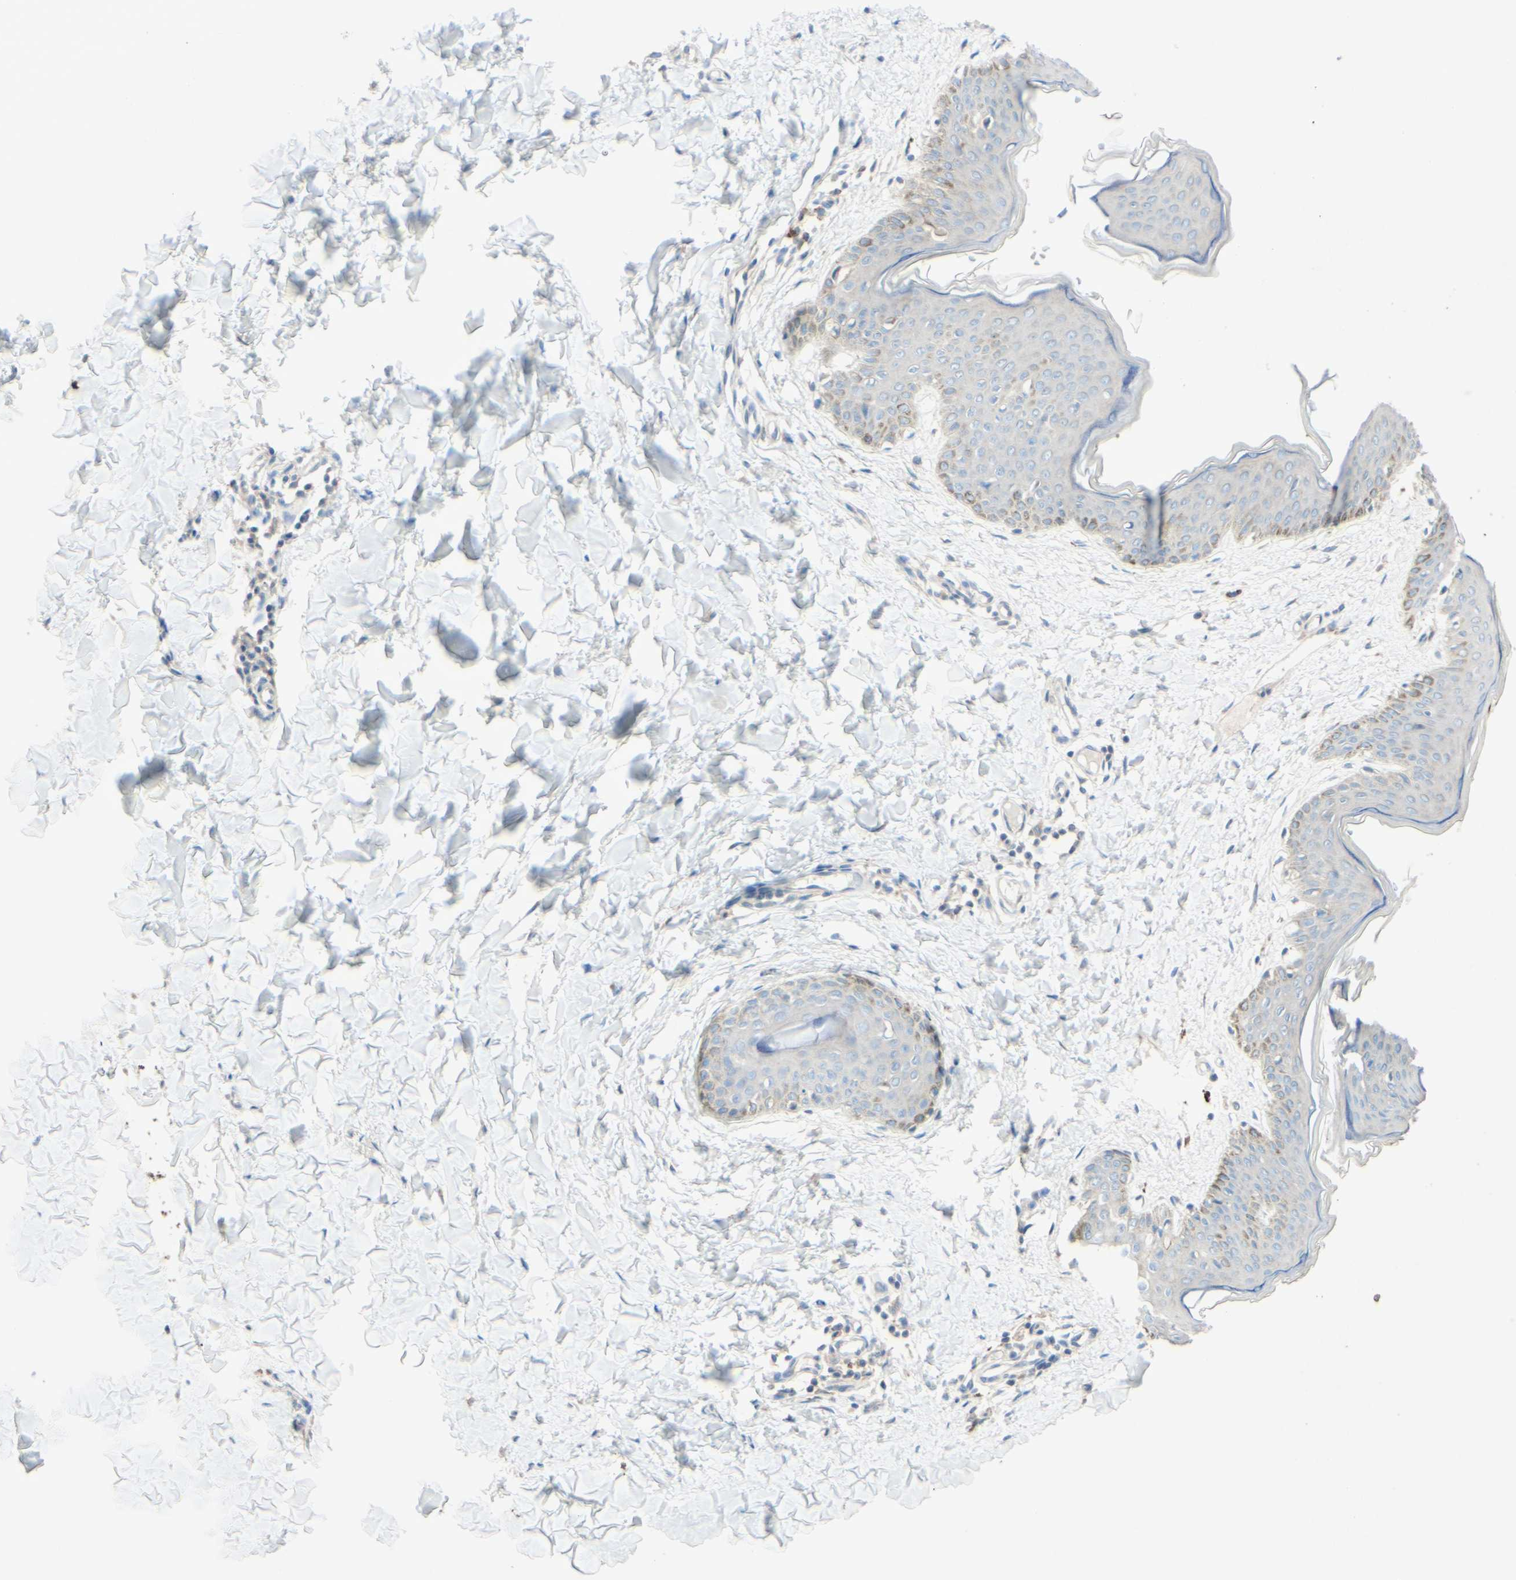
{"staining": {"intensity": "weak", "quantity": ">75%", "location": "cytoplasmic/membranous"}, "tissue": "skin", "cell_type": "Fibroblasts", "image_type": "normal", "snomed": [{"axis": "morphology", "description": "Normal tissue, NOS"}, {"axis": "topography", "description": "Skin"}], "caption": "Immunohistochemistry (IHC) staining of unremarkable skin, which displays low levels of weak cytoplasmic/membranous positivity in approximately >75% of fibroblasts indicating weak cytoplasmic/membranous protein staining. The staining was performed using DAB (brown) for protein detection and nuclei were counterstained in hematoxylin (blue).", "gene": "MTM1", "patient": {"sex": "female", "age": 17}}